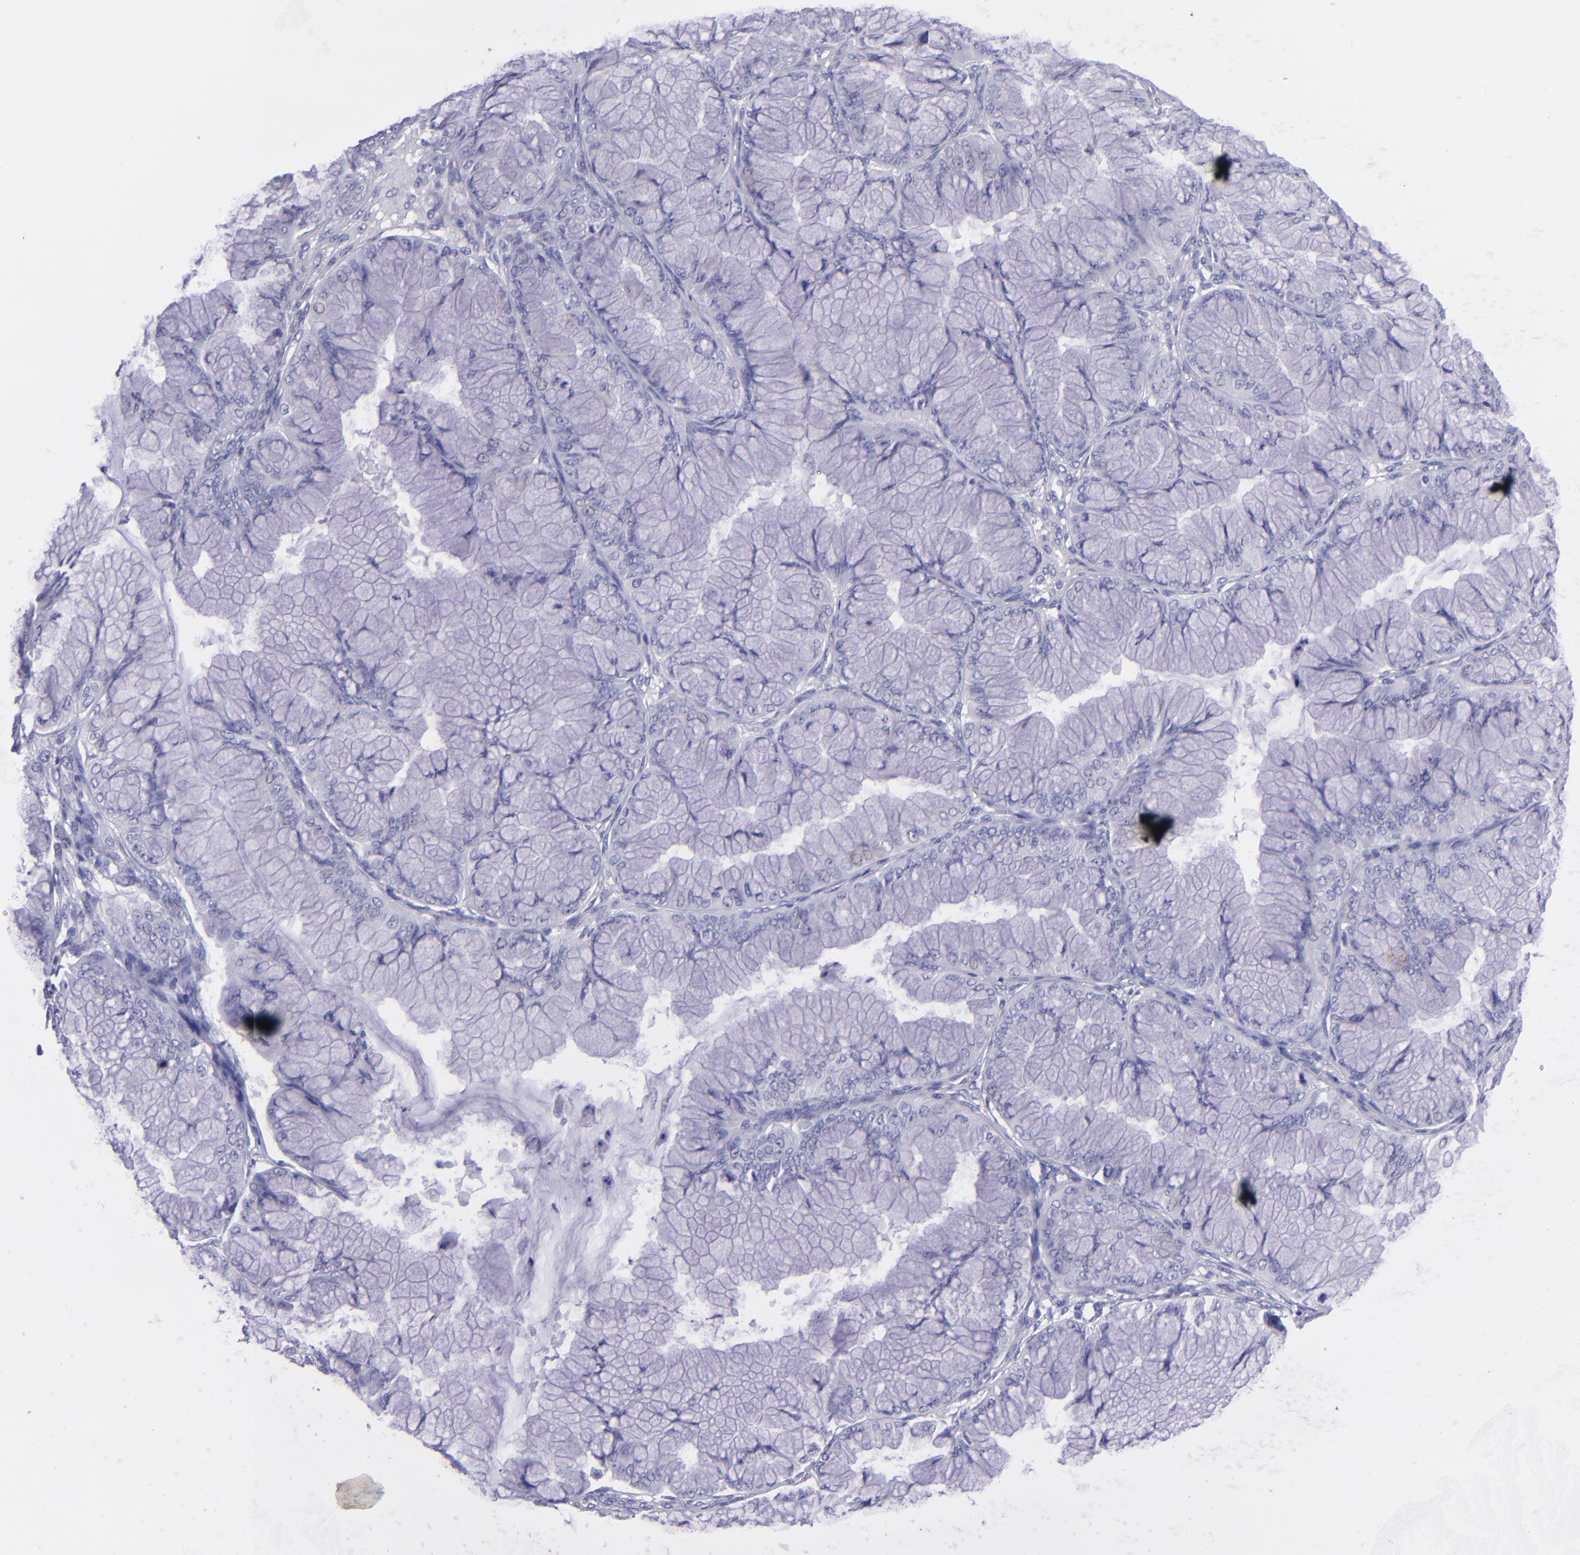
{"staining": {"intensity": "negative", "quantity": "none", "location": "none"}, "tissue": "ovarian cancer", "cell_type": "Tumor cells", "image_type": "cancer", "snomed": [{"axis": "morphology", "description": "Cystadenocarcinoma, mucinous, NOS"}, {"axis": "topography", "description": "Ovary"}], "caption": "DAB immunohistochemical staining of ovarian mucinous cystadenocarcinoma reveals no significant staining in tumor cells.", "gene": "TNNT3", "patient": {"sex": "female", "age": 63}}